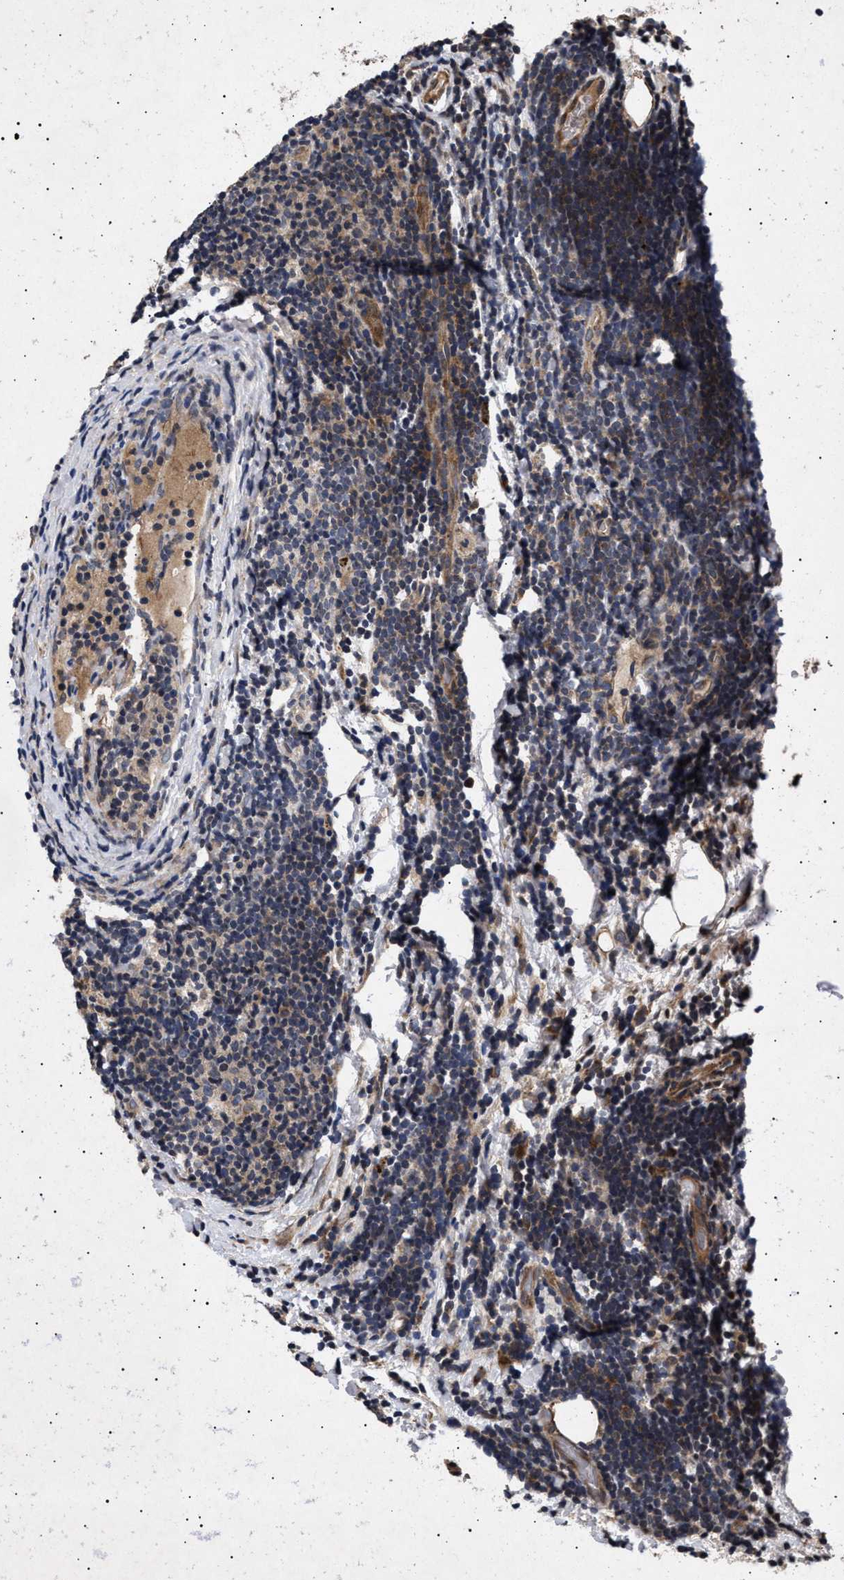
{"staining": {"intensity": "weak", "quantity": "<25%", "location": "cytoplasmic/membranous"}, "tissue": "lymphoma", "cell_type": "Tumor cells", "image_type": "cancer", "snomed": [{"axis": "morphology", "description": "Malignant lymphoma, non-Hodgkin's type, Low grade"}, {"axis": "topography", "description": "Lymph node"}], "caption": "Histopathology image shows no protein expression in tumor cells of lymphoma tissue.", "gene": "ITGB5", "patient": {"sex": "male", "age": 83}}